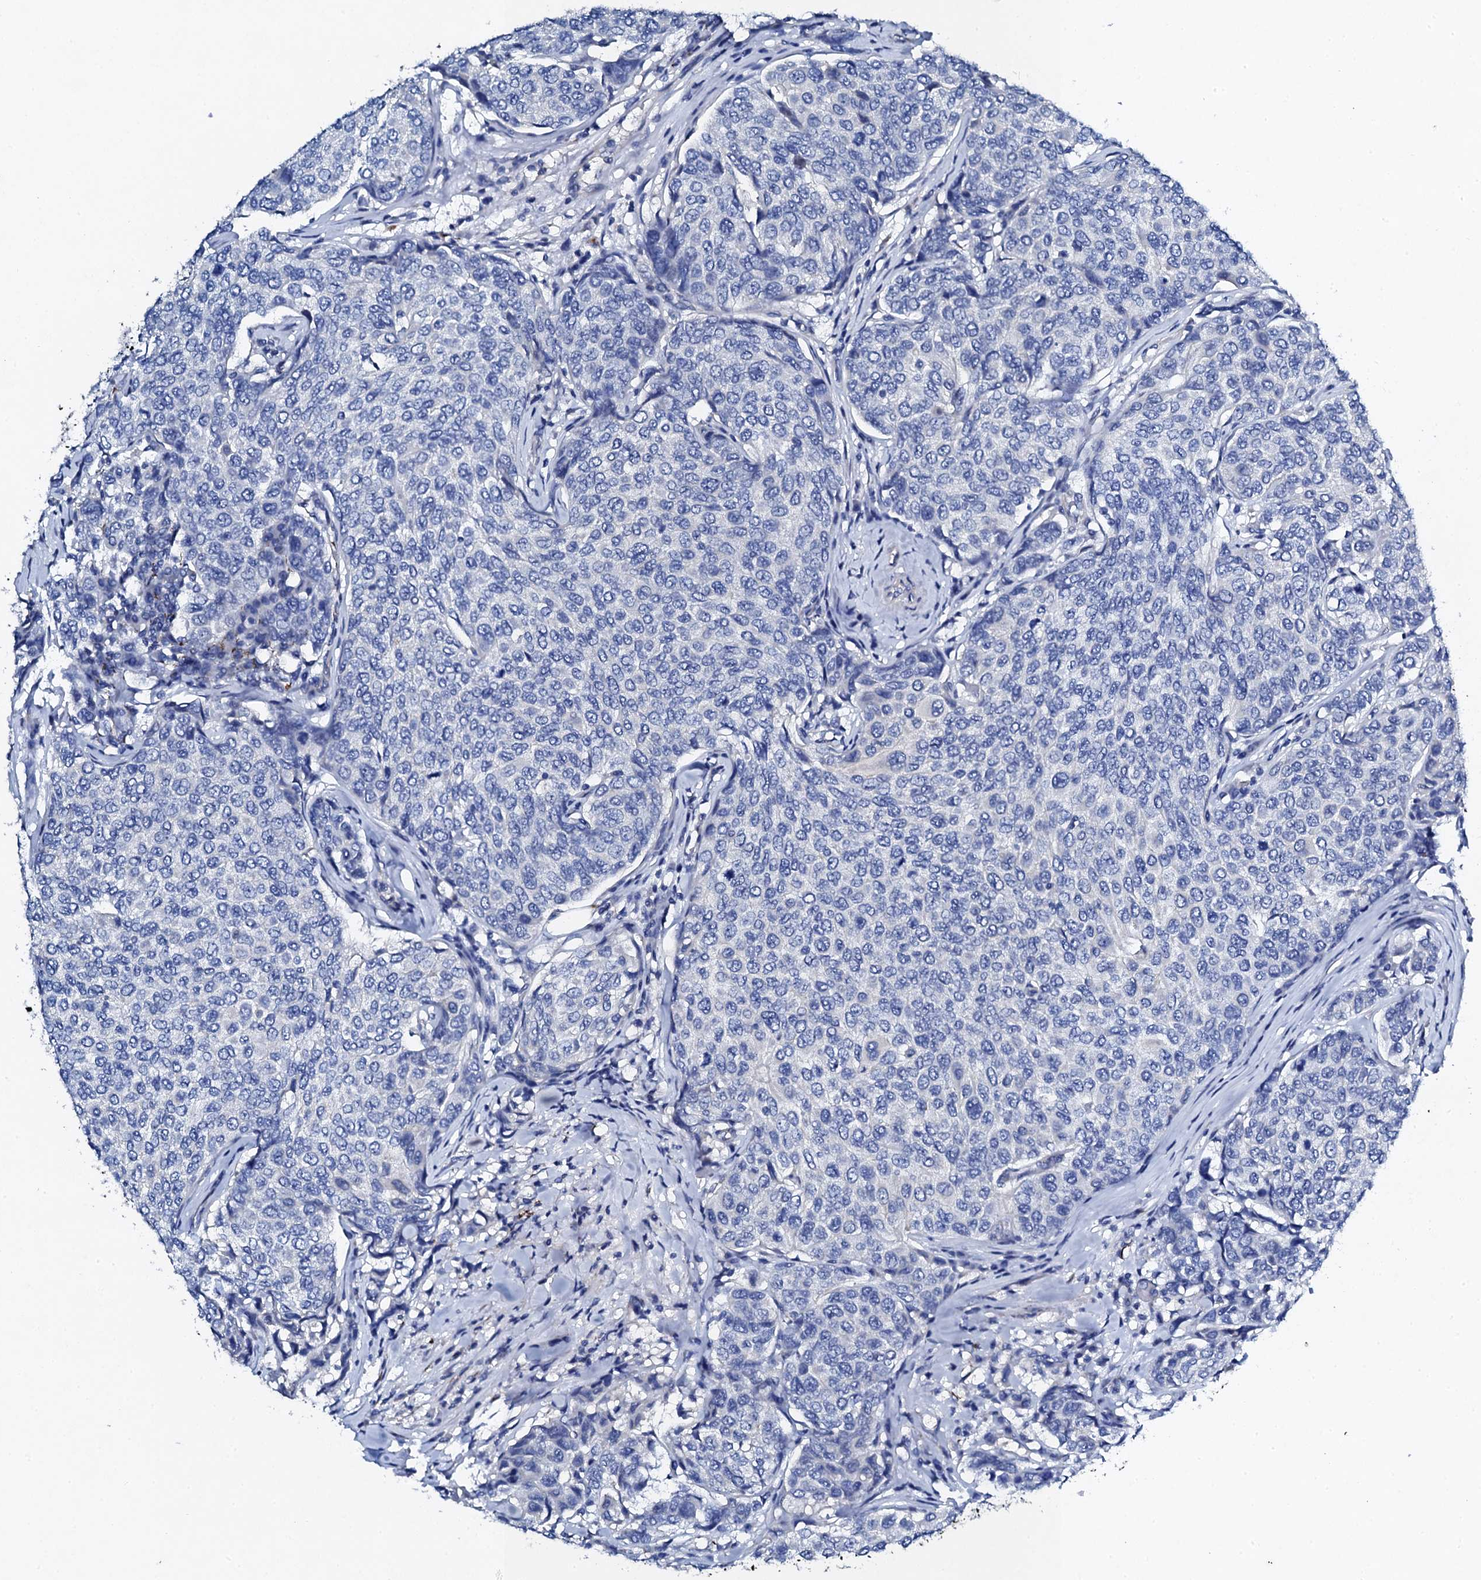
{"staining": {"intensity": "negative", "quantity": "none", "location": "none"}, "tissue": "breast cancer", "cell_type": "Tumor cells", "image_type": "cancer", "snomed": [{"axis": "morphology", "description": "Duct carcinoma"}, {"axis": "topography", "description": "Breast"}], "caption": "A histopathology image of breast cancer (invasive ductal carcinoma) stained for a protein reveals no brown staining in tumor cells. (DAB (3,3'-diaminobenzidine) IHC, high magnification).", "gene": "KLHL32", "patient": {"sex": "female", "age": 55}}